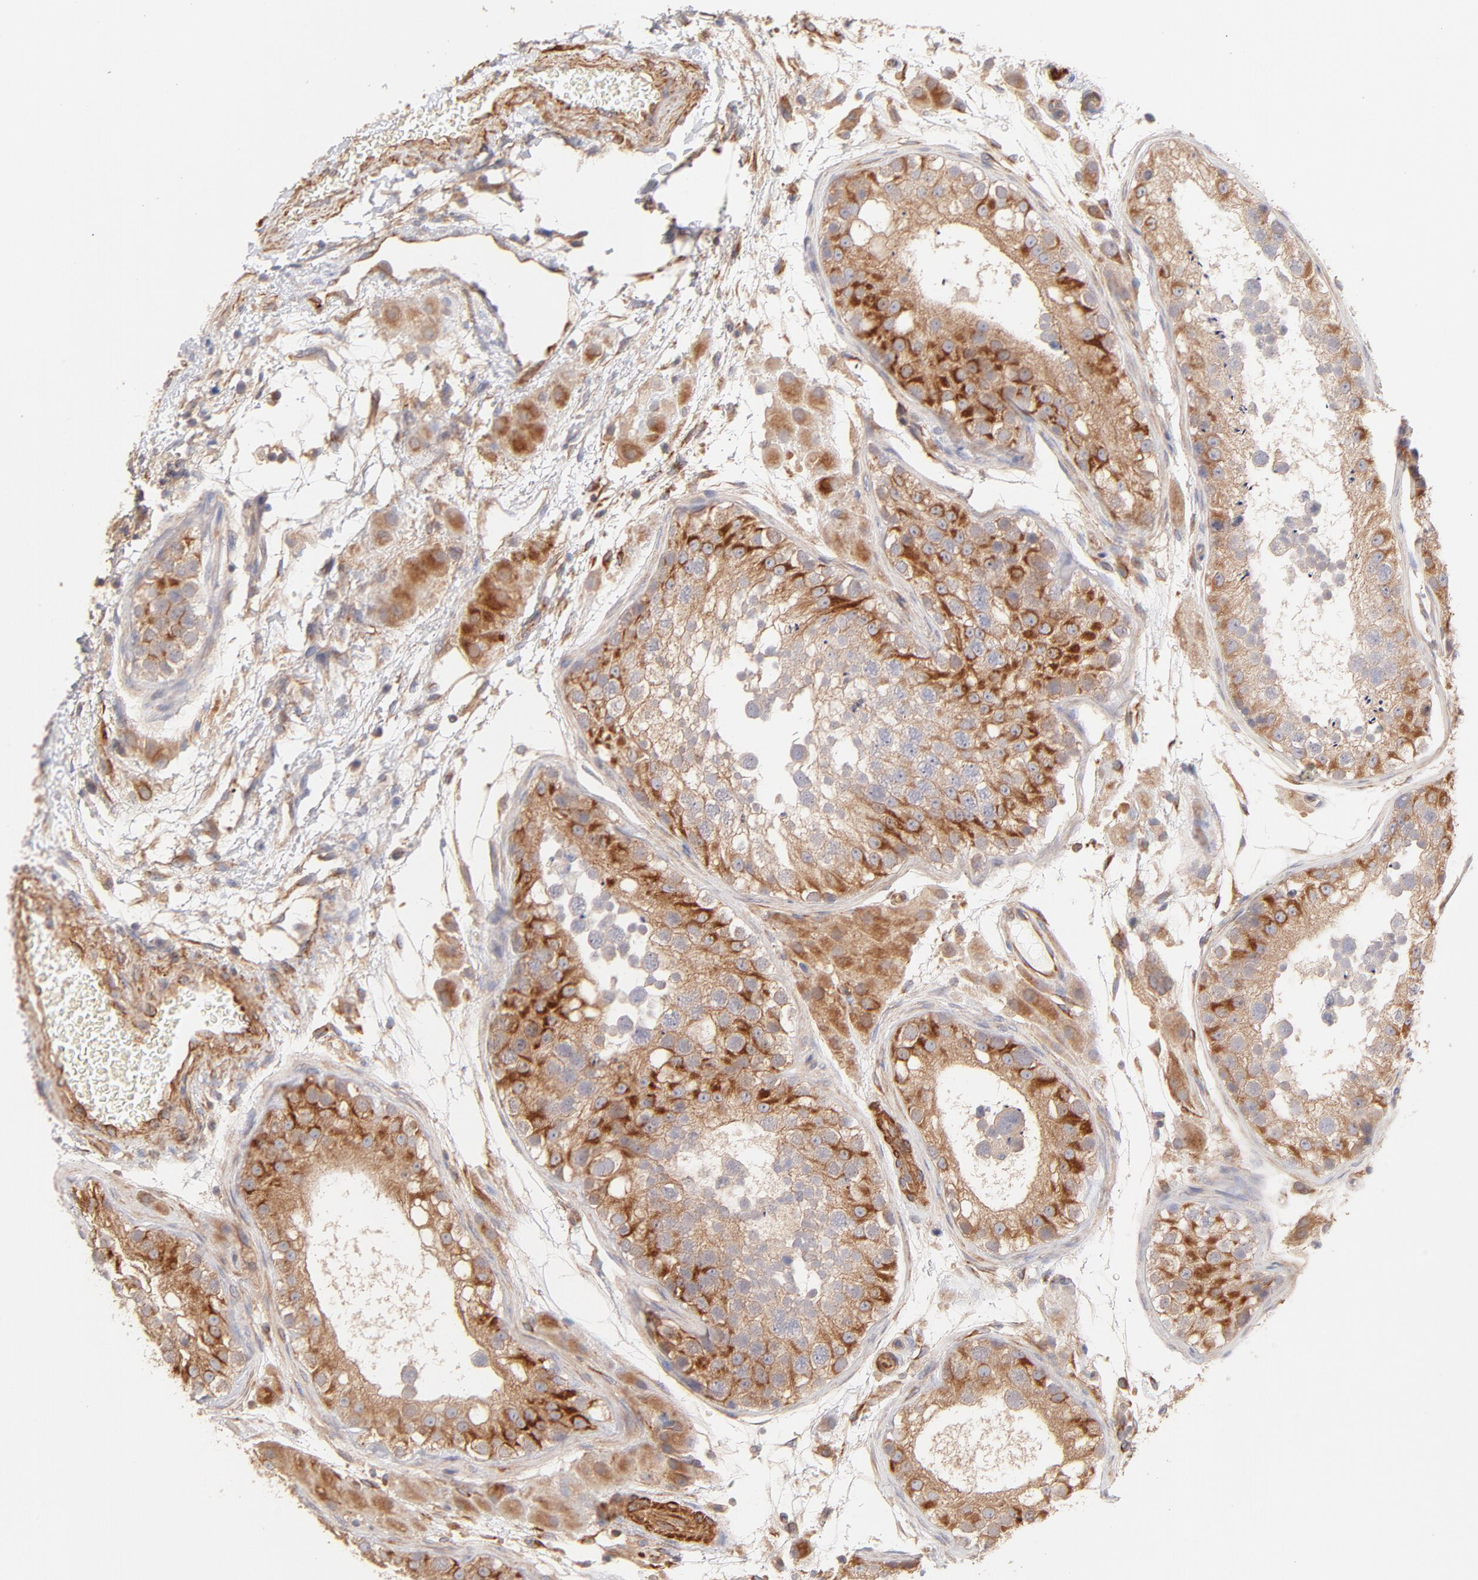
{"staining": {"intensity": "moderate", "quantity": "25%-75%", "location": "cytoplasmic/membranous"}, "tissue": "testis", "cell_type": "Cells in seminiferous ducts", "image_type": "normal", "snomed": [{"axis": "morphology", "description": "Normal tissue, NOS"}, {"axis": "topography", "description": "Testis"}], "caption": "Protein analysis of unremarkable testis demonstrates moderate cytoplasmic/membranous staining in about 25%-75% of cells in seminiferous ducts. The protein is stained brown, and the nuclei are stained in blue (DAB (3,3'-diaminobenzidine) IHC with brightfield microscopy, high magnification).", "gene": "LDLRAP1", "patient": {"sex": "male", "age": 26}}